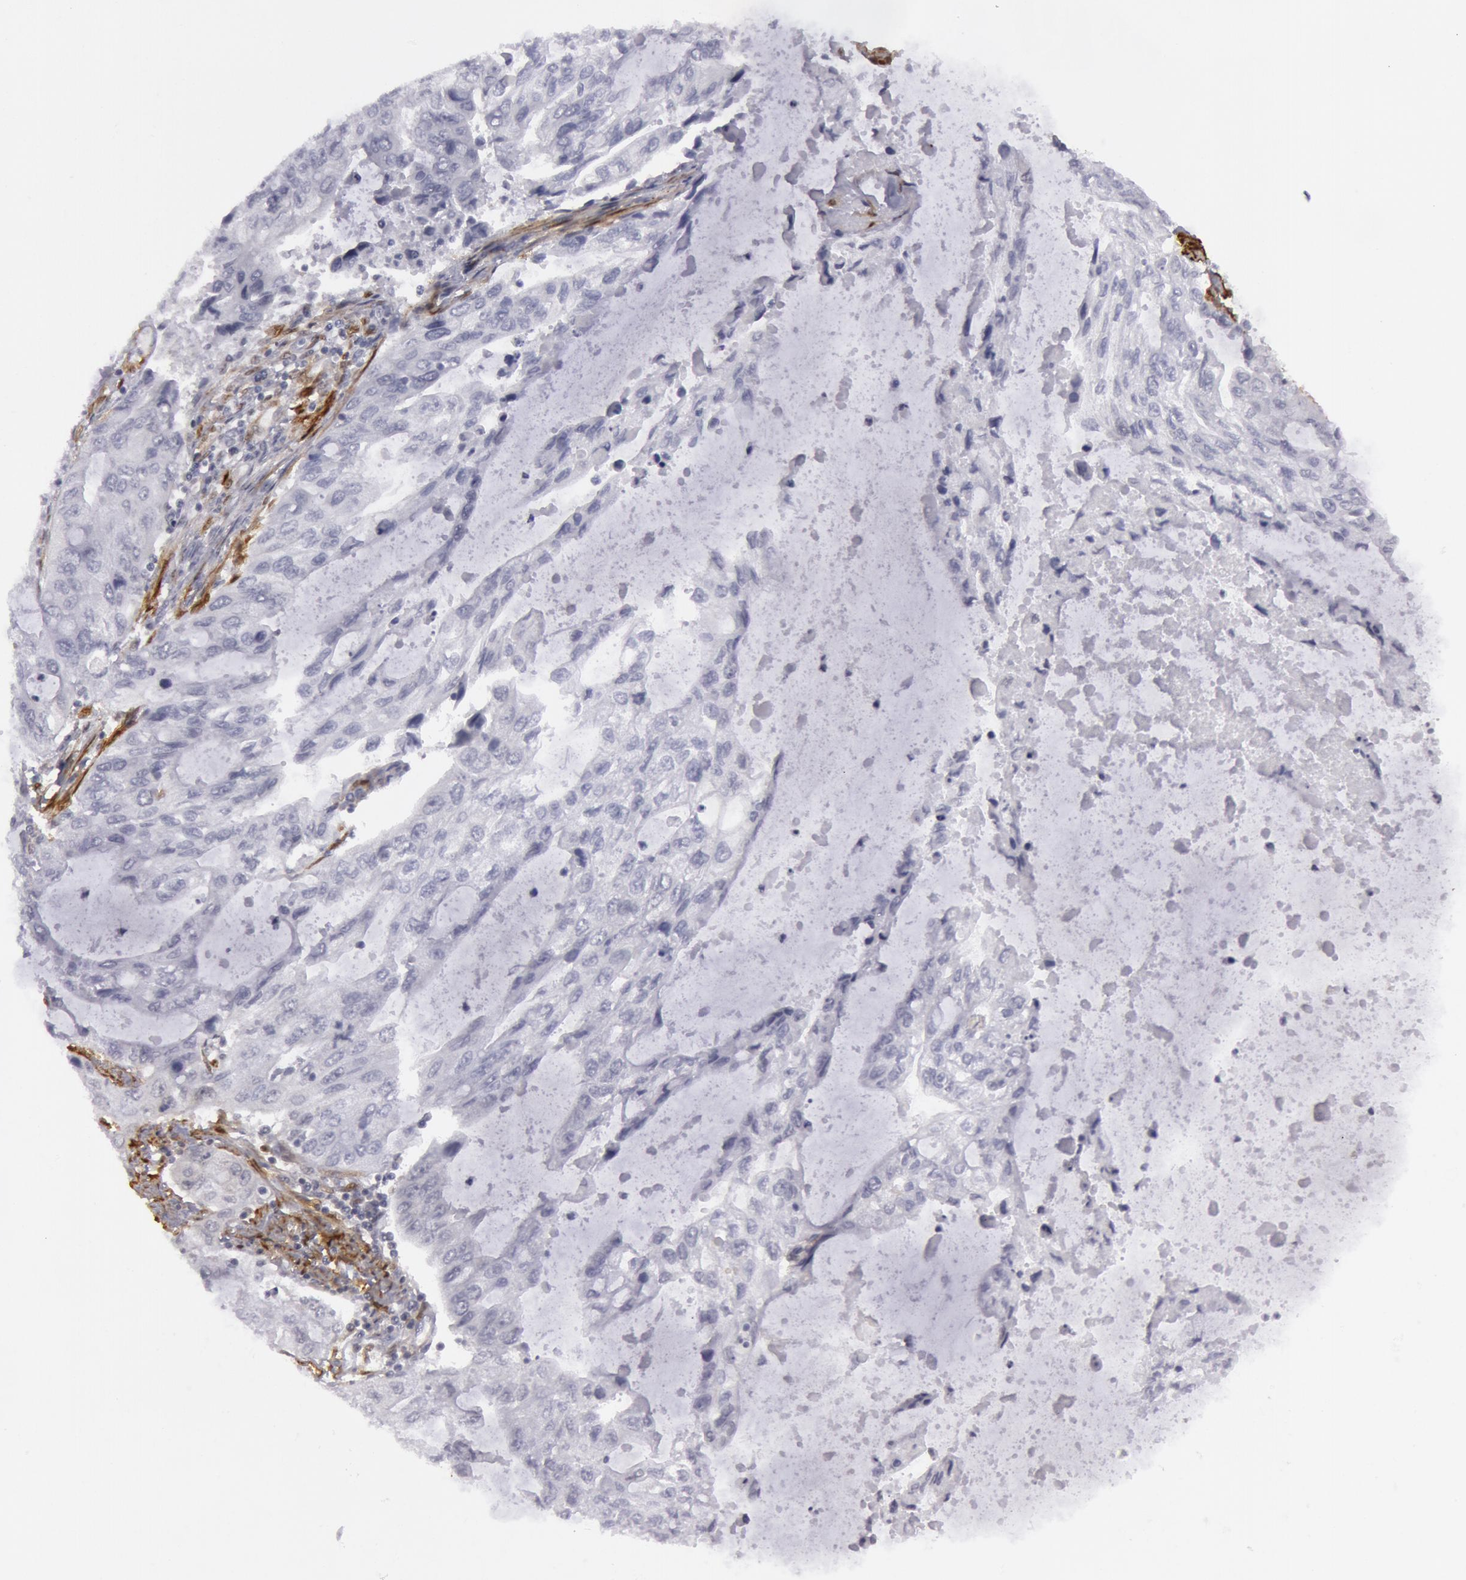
{"staining": {"intensity": "negative", "quantity": "none", "location": "none"}, "tissue": "stomach cancer", "cell_type": "Tumor cells", "image_type": "cancer", "snomed": [{"axis": "morphology", "description": "Adenocarcinoma, NOS"}, {"axis": "topography", "description": "Stomach, upper"}], "caption": "High power microscopy micrograph of an immunohistochemistry micrograph of stomach cancer, revealing no significant staining in tumor cells.", "gene": "TAGLN", "patient": {"sex": "female", "age": 52}}